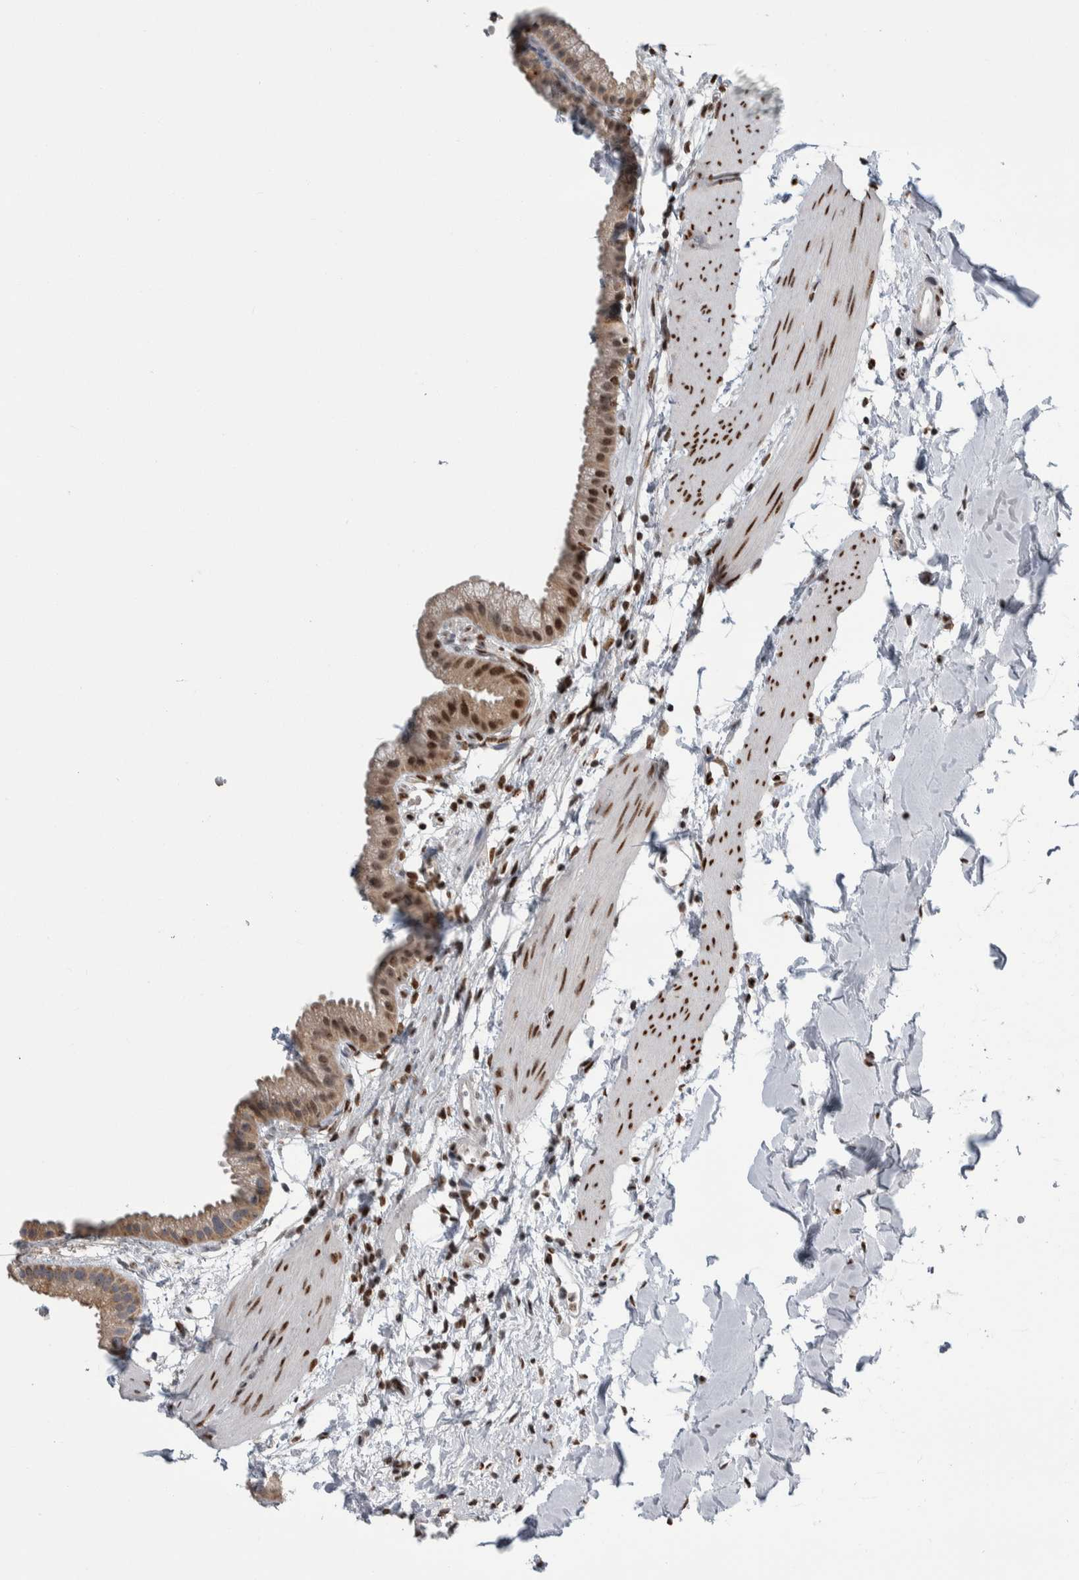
{"staining": {"intensity": "moderate", "quantity": "25%-75%", "location": "cytoplasmic/membranous,nuclear"}, "tissue": "gallbladder", "cell_type": "Glandular cells", "image_type": "normal", "snomed": [{"axis": "morphology", "description": "Normal tissue, NOS"}, {"axis": "topography", "description": "Gallbladder"}], "caption": "Immunohistochemistry staining of benign gallbladder, which displays medium levels of moderate cytoplasmic/membranous,nuclear expression in approximately 25%-75% of glandular cells indicating moderate cytoplasmic/membranous,nuclear protein staining. The staining was performed using DAB (brown) for protein detection and nuclei were counterstained in hematoxylin (blue).", "gene": "TAX1BP1", "patient": {"sex": "female", "age": 64}}